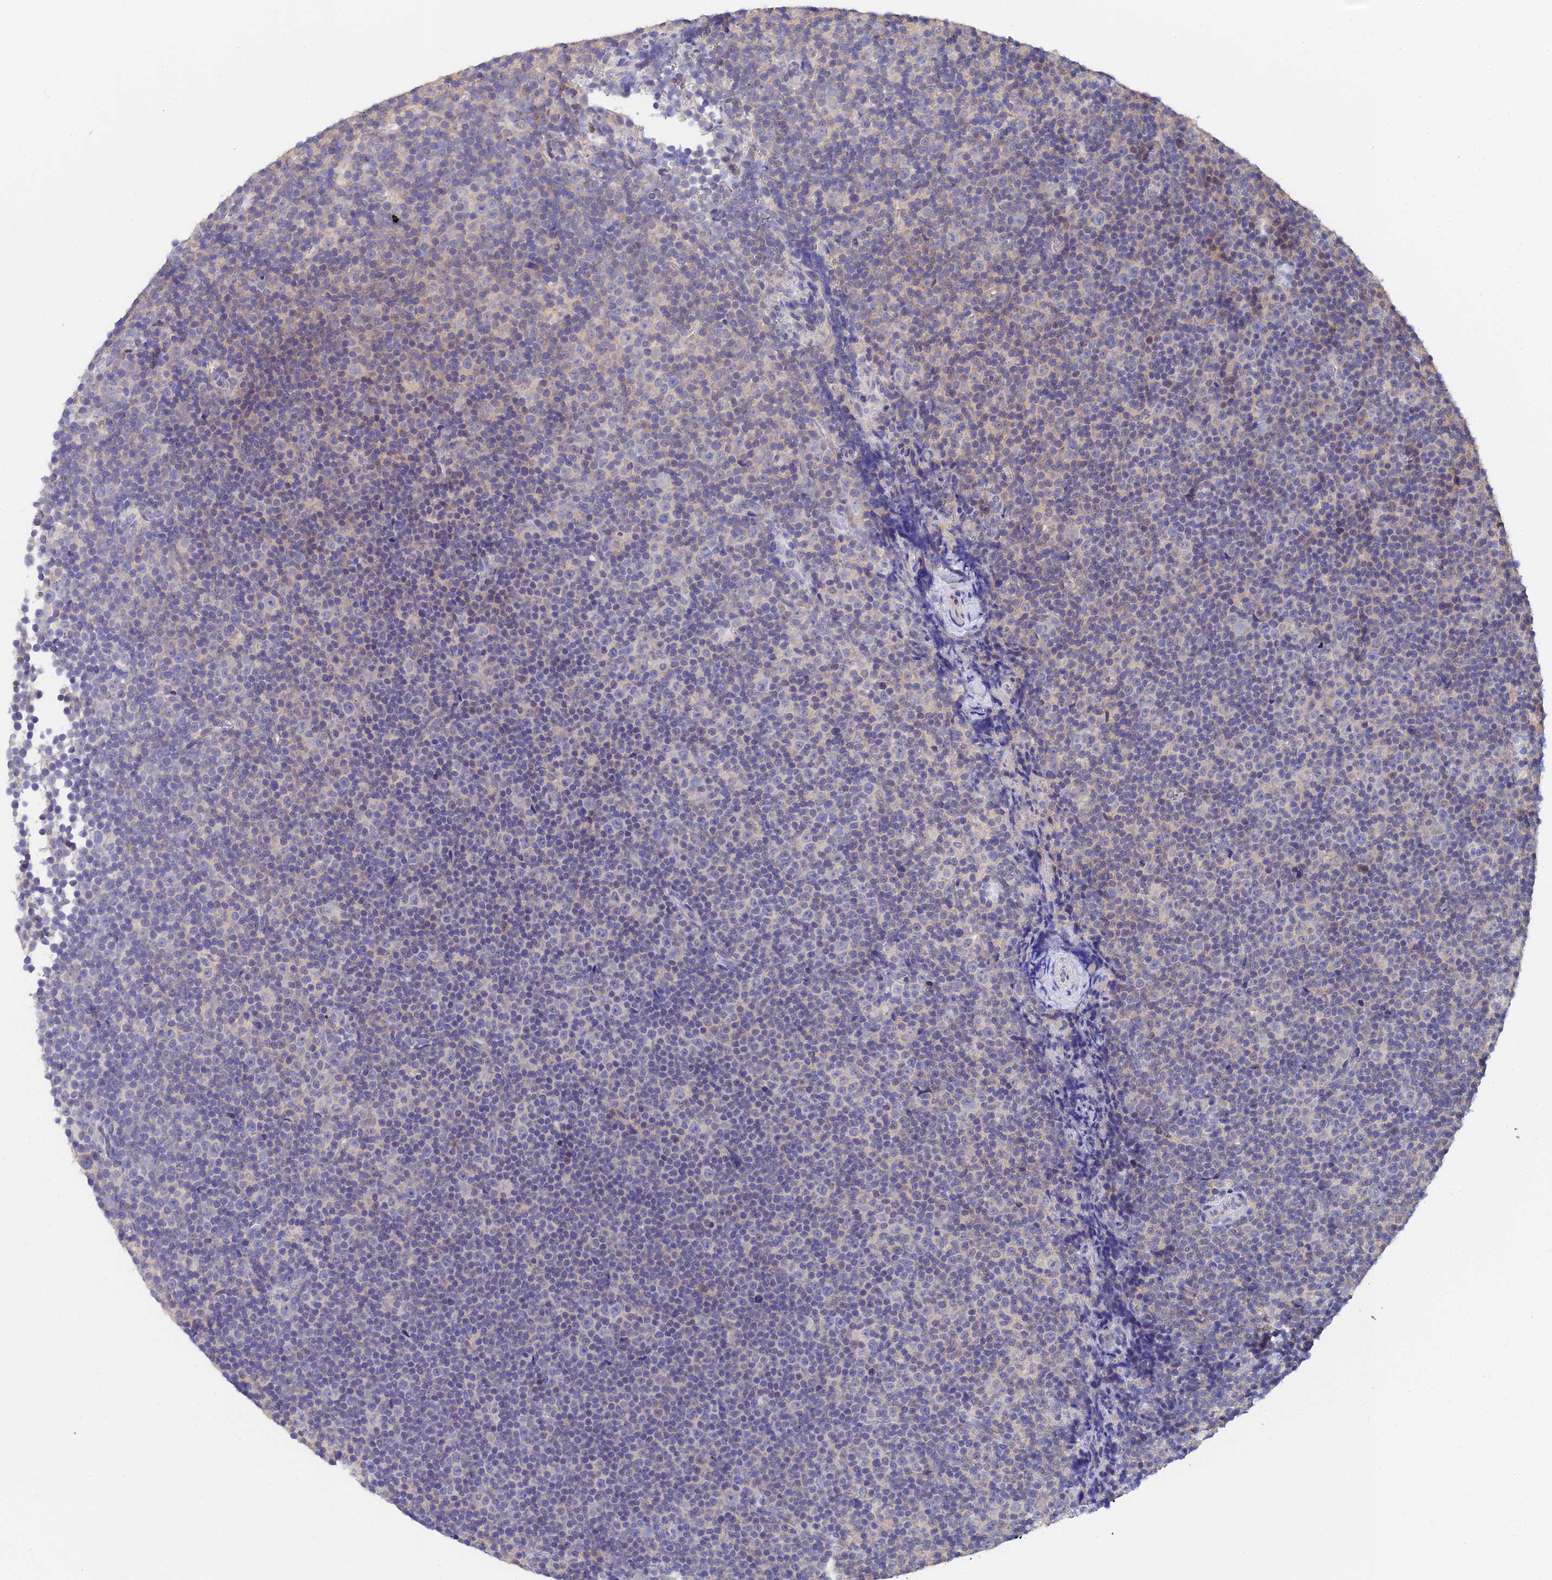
{"staining": {"intensity": "weak", "quantity": "<25%", "location": "cytoplasmic/membranous"}, "tissue": "lymphoma", "cell_type": "Tumor cells", "image_type": "cancer", "snomed": [{"axis": "morphology", "description": "Malignant lymphoma, non-Hodgkin's type, Low grade"}, {"axis": "topography", "description": "Lymph node"}], "caption": "A photomicrograph of low-grade malignant lymphoma, non-Hodgkin's type stained for a protein exhibits no brown staining in tumor cells. (Brightfield microscopy of DAB (3,3'-diaminobenzidine) IHC at high magnification).", "gene": "UBE2L3", "patient": {"sex": "female", "age": 67}}